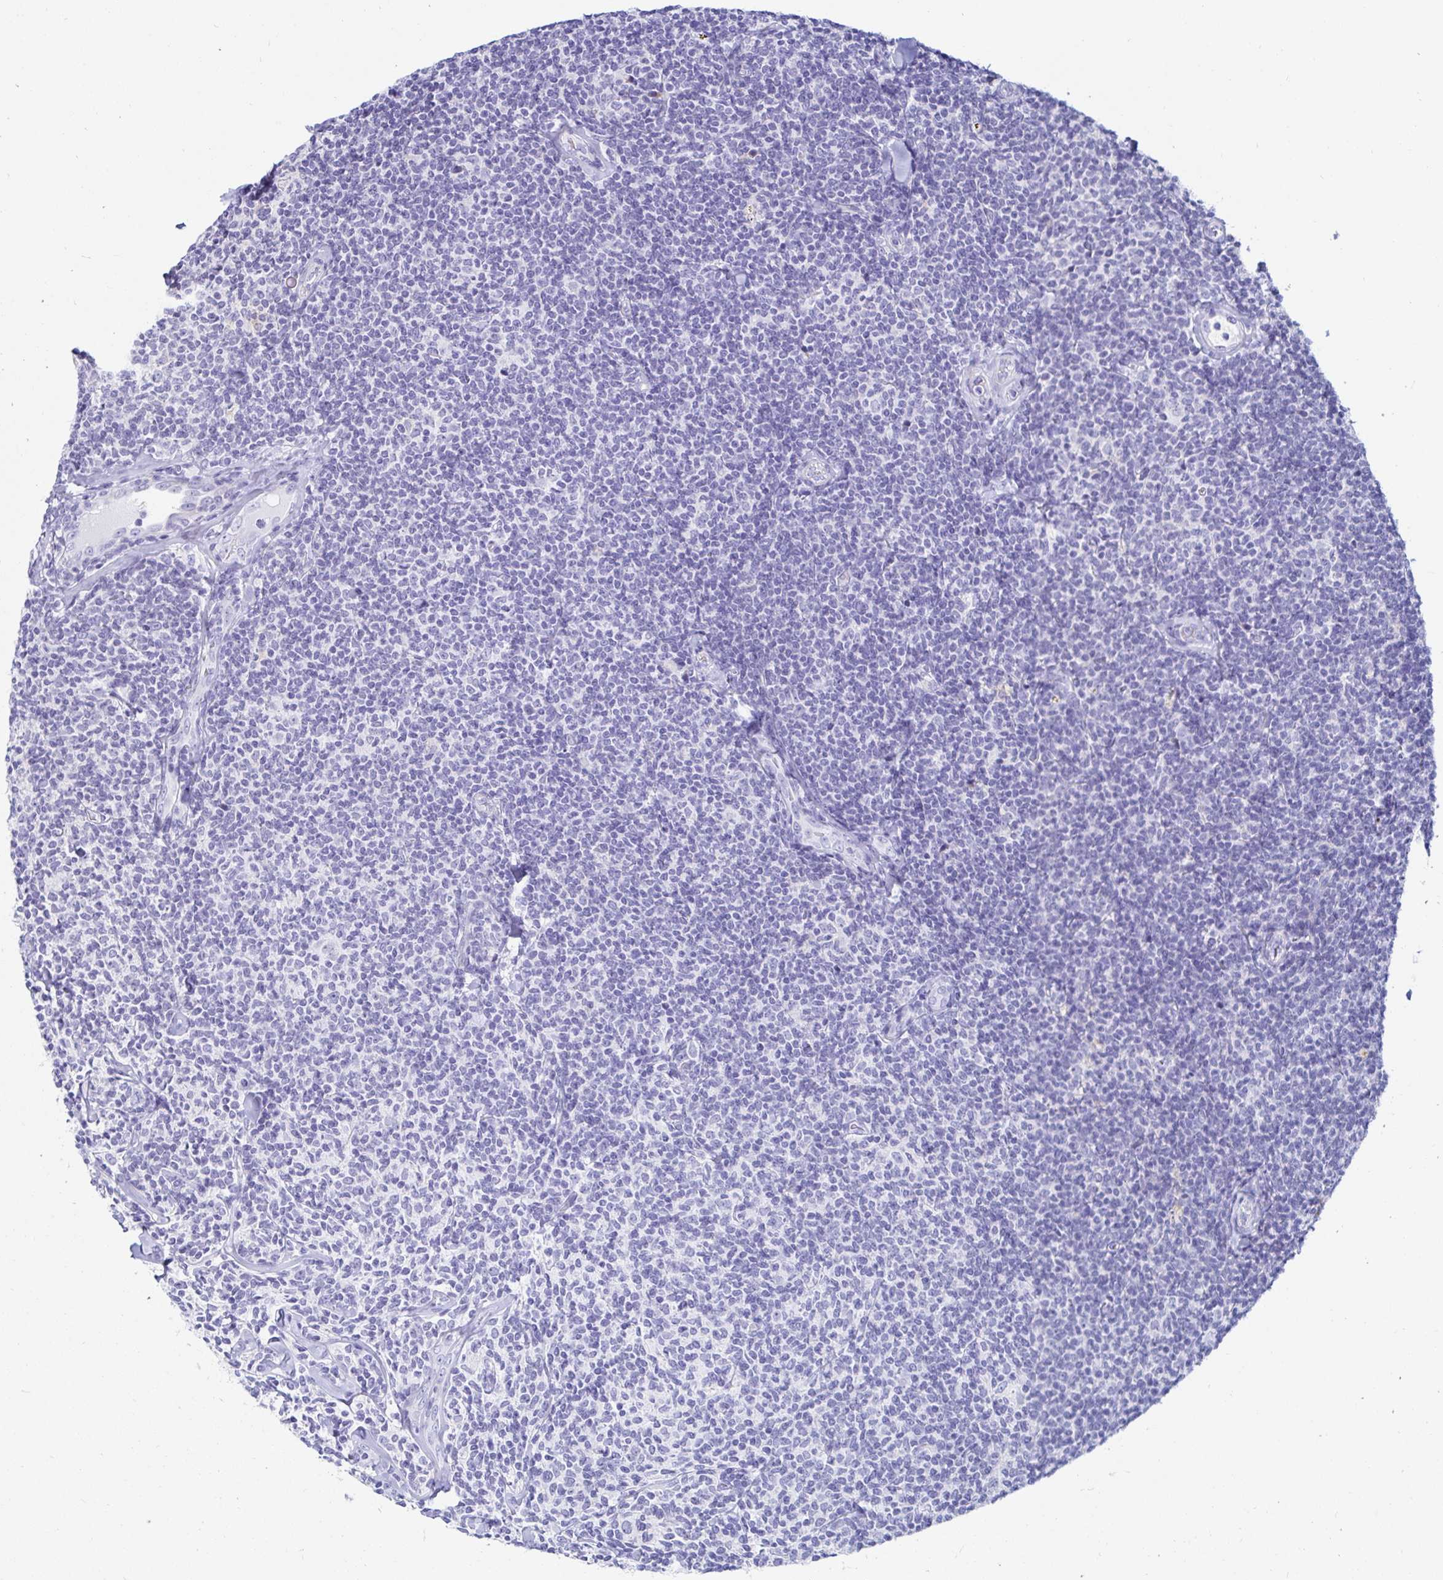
{"staining": {"intensity": "negative", "quantity": "none", "location": "none"}, "tissue": "lymphoma", "cell_type": "Tumor cells", "image_type": "cancer", "snomed": [{"axis": "morphology", "description": "Malignant lymphoma, non-Hodgkin's type, Low grade"}, {"axis": "topography", "description": "Lymph node"}], "caption": "Image shows no significant protein staining in tumor cells of low-grade malignant lymphoma, non-Hodgkin's type.", "gene": "C4orf17", "patient": {"sex": "female", "age": 56}}